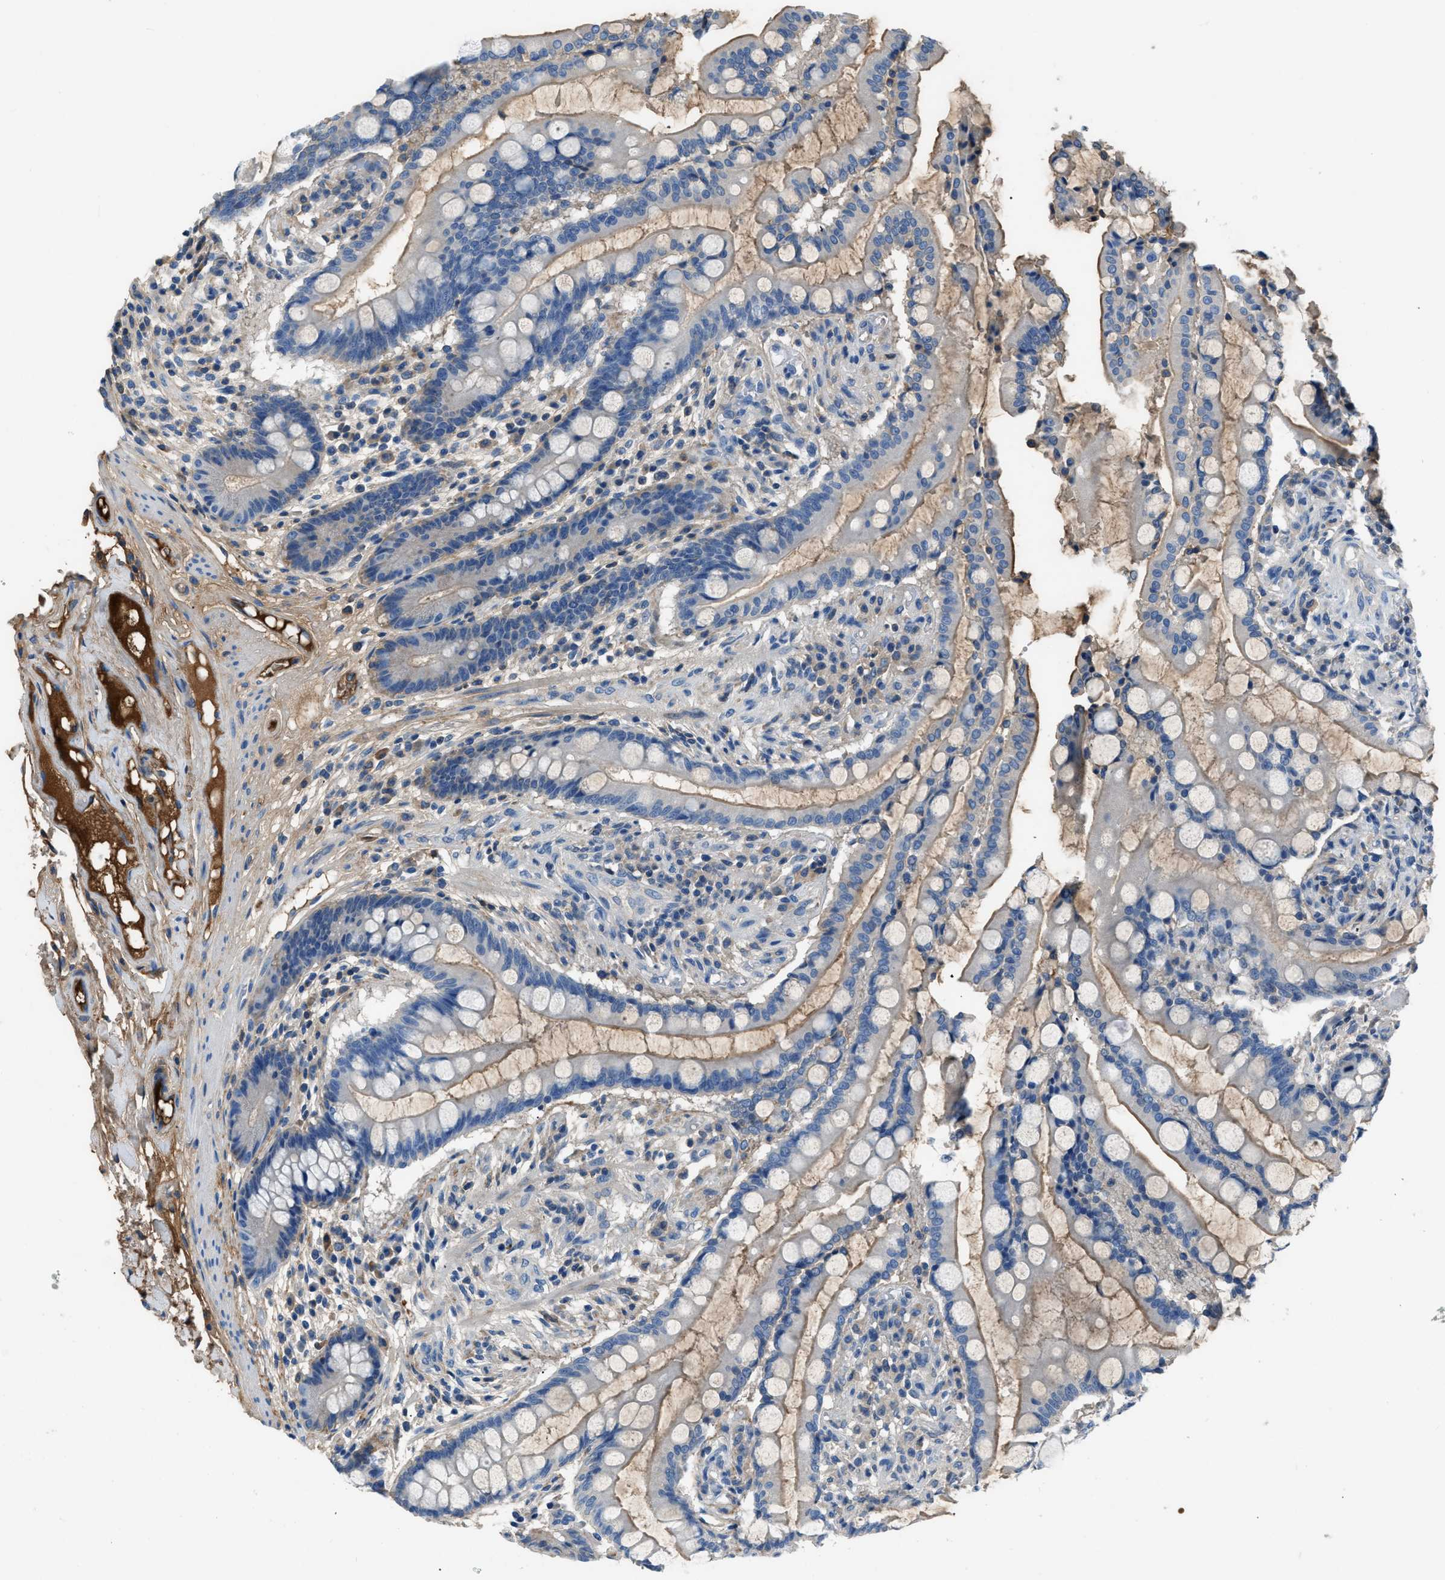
{"staining": {"intensity": "strong", "quantity": ">75%", "location": "cytoplasmic/membranous"}, "tissue": "colon", "cell_type": "Endothelial cells", "image_type": "normal", "snomed": [{"axis": "morphology", "description": "Normal tissue, NOS"}, {"axis": "topography", "description": "Colon"}], "caption": "Immunohistochemical staining of benign colon demonstrates strong cytoplasmic/membranous protein positivity in about >75% of endothelial cells. Nuclei are stained in blue.", "gene": "STC1", "patient": {"sex": "male", "age": 73}}